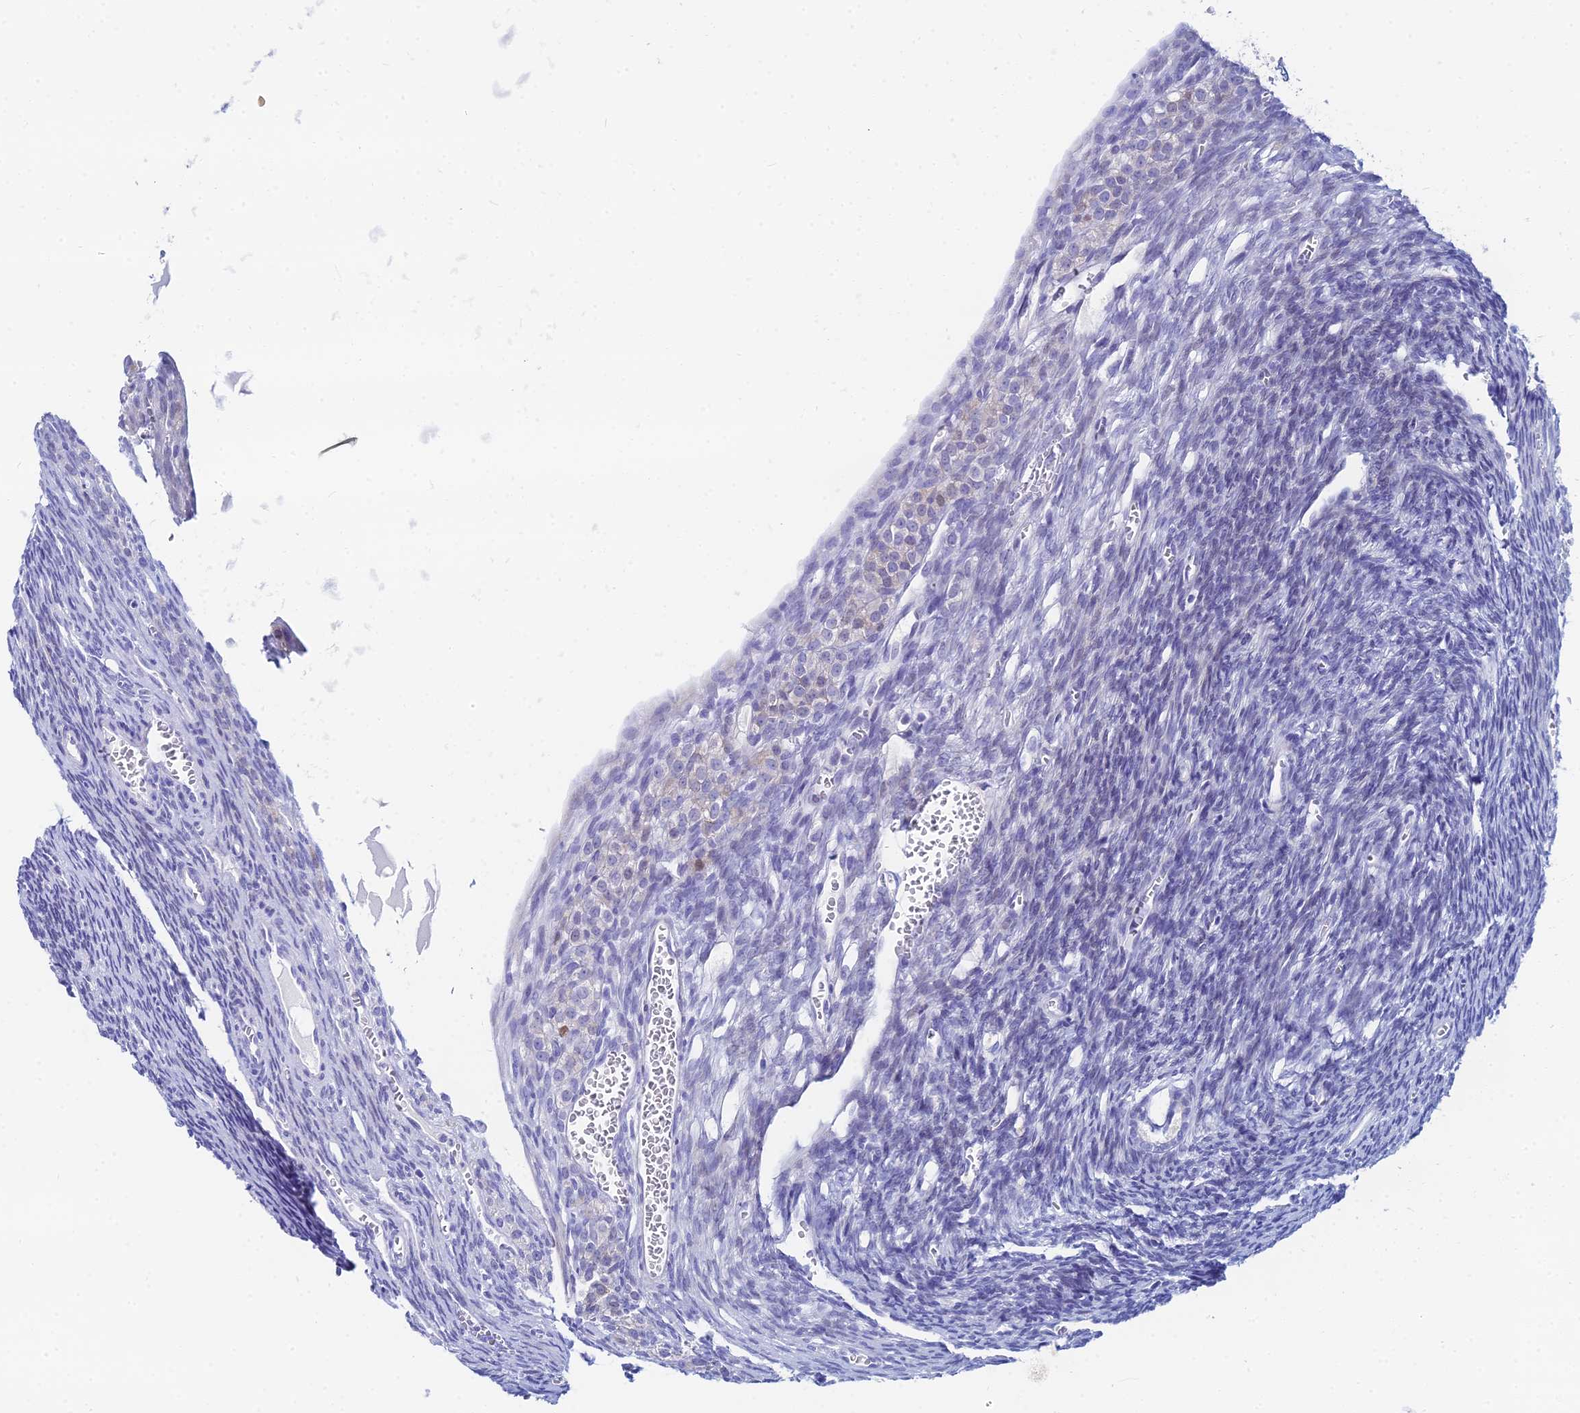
{"staining": {"intensity": "negative", "quantity": "none", "location": "none"}, "tissue": "ovary", "cell_type": "Follicle cells", "image_type": "normal", "snomed": [{"axis": "morphology", "description": "Normal tissue, NOS"}, {"axis": "topography", "description": "Ovary"}], "caption": "This is an immunohistochemistry image of benign human ovary. There is no positivity in follicle cells.", "gene": "HSPA1L", "patient": {"sex": "female", "age": 39}}